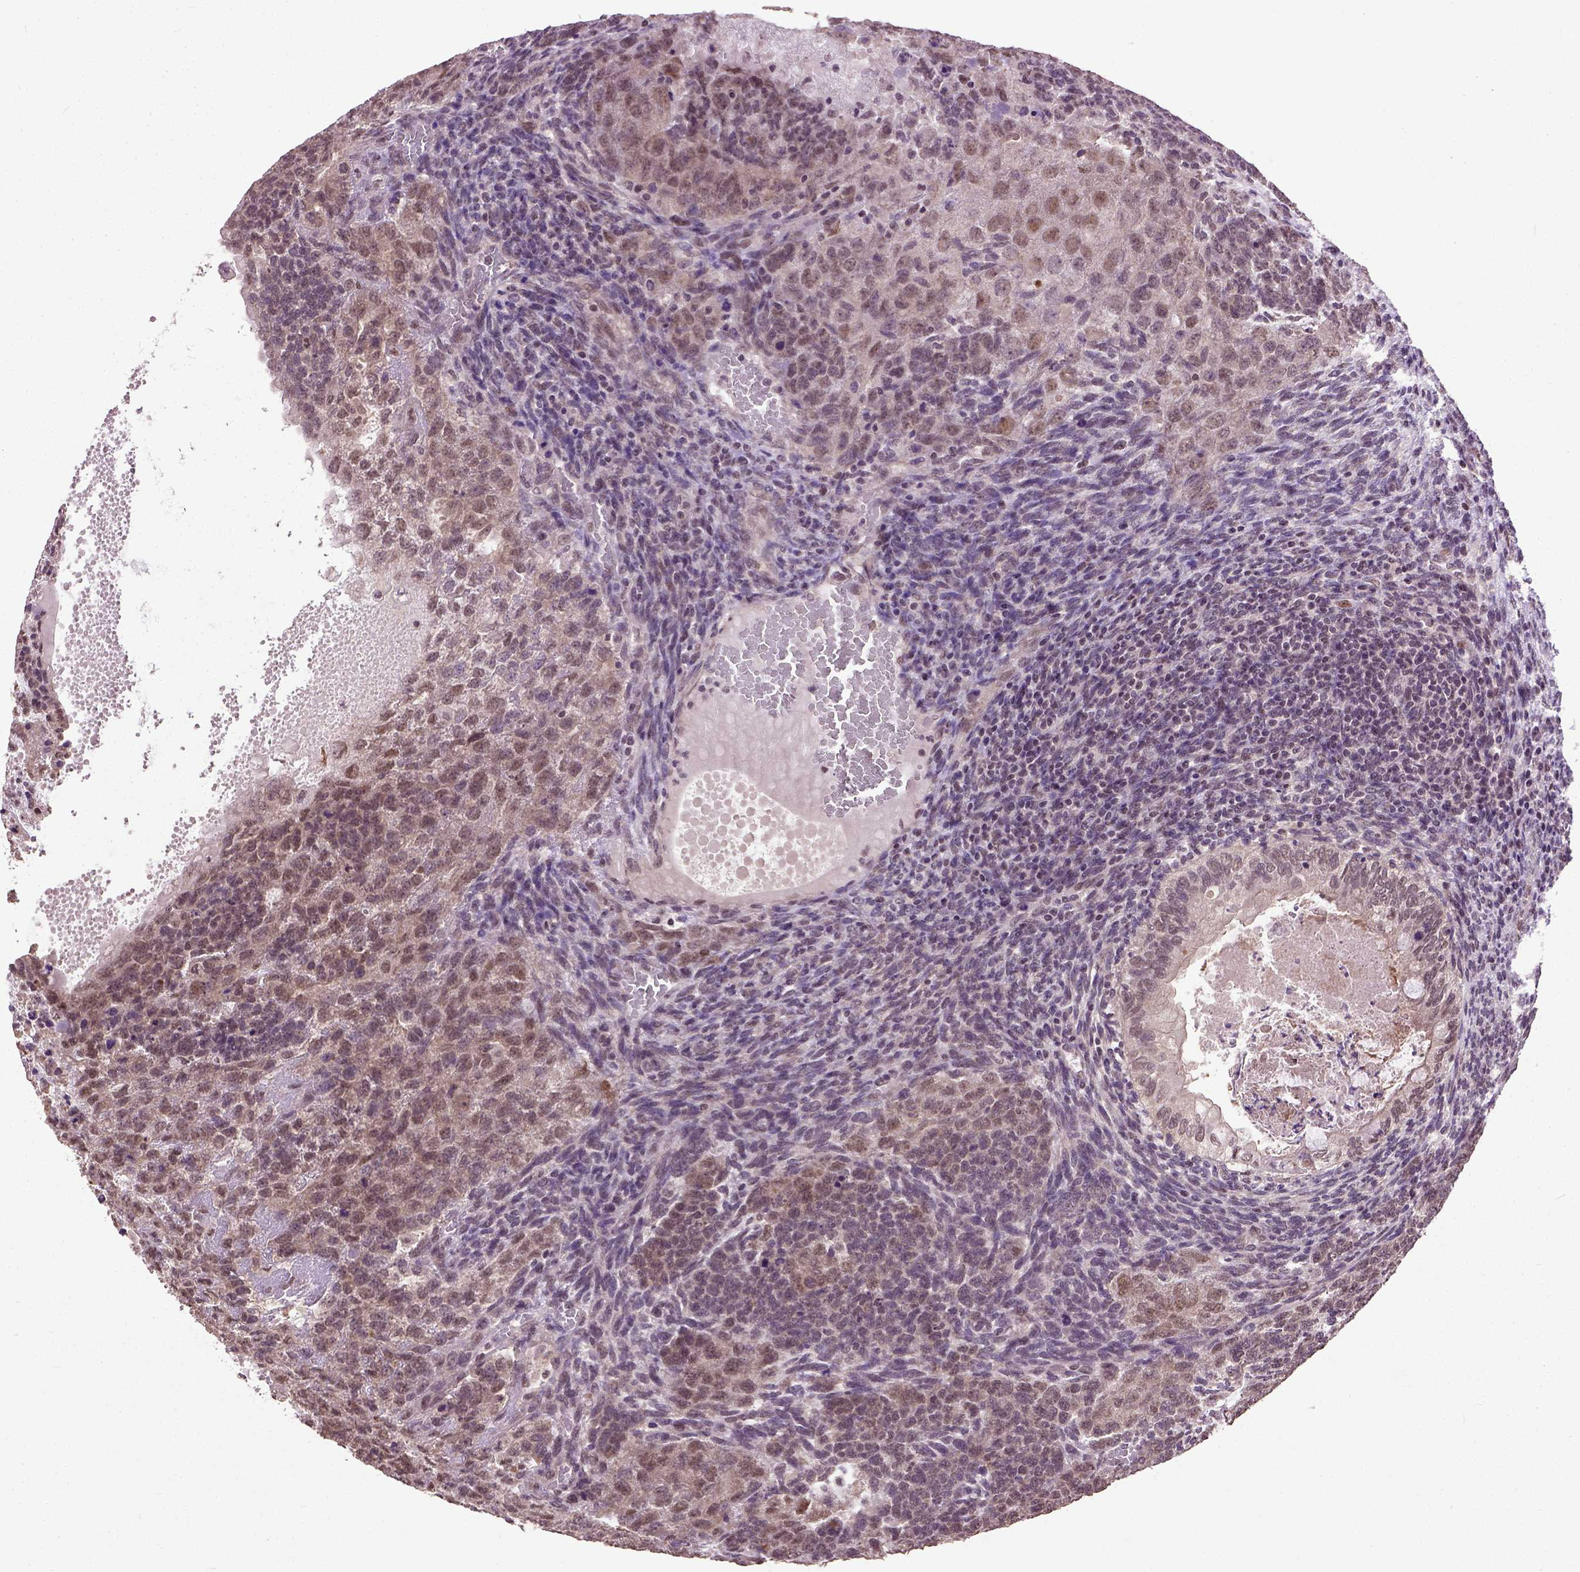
{"staining": {"intensity": "moderate", "quantity": "25%-75%", "location": "nuclear"}, "tissue": "testis cancer", "cell_type": "Tumor cells", "image_type": "cancer", "snomed": [{"axis": "morphology", "description": "Normal tissue, NOS"}, {"axis": "morphology", "description": "Carcinoma, Embryonal, NOS"}, {"axis": "topography", "description": "Testis"}, {"axis": "topography", "description": "Epididymis"}], "caption": "Testis embryonal carcinoma tissue demonstrates moderate nuclear staining in approximately 25%-75% of tumor cells (DAB = brown stain, brightfield microscopy at high magnification).", "gene": "UBA3", "patient": {"sex": "male", "age": 23}}